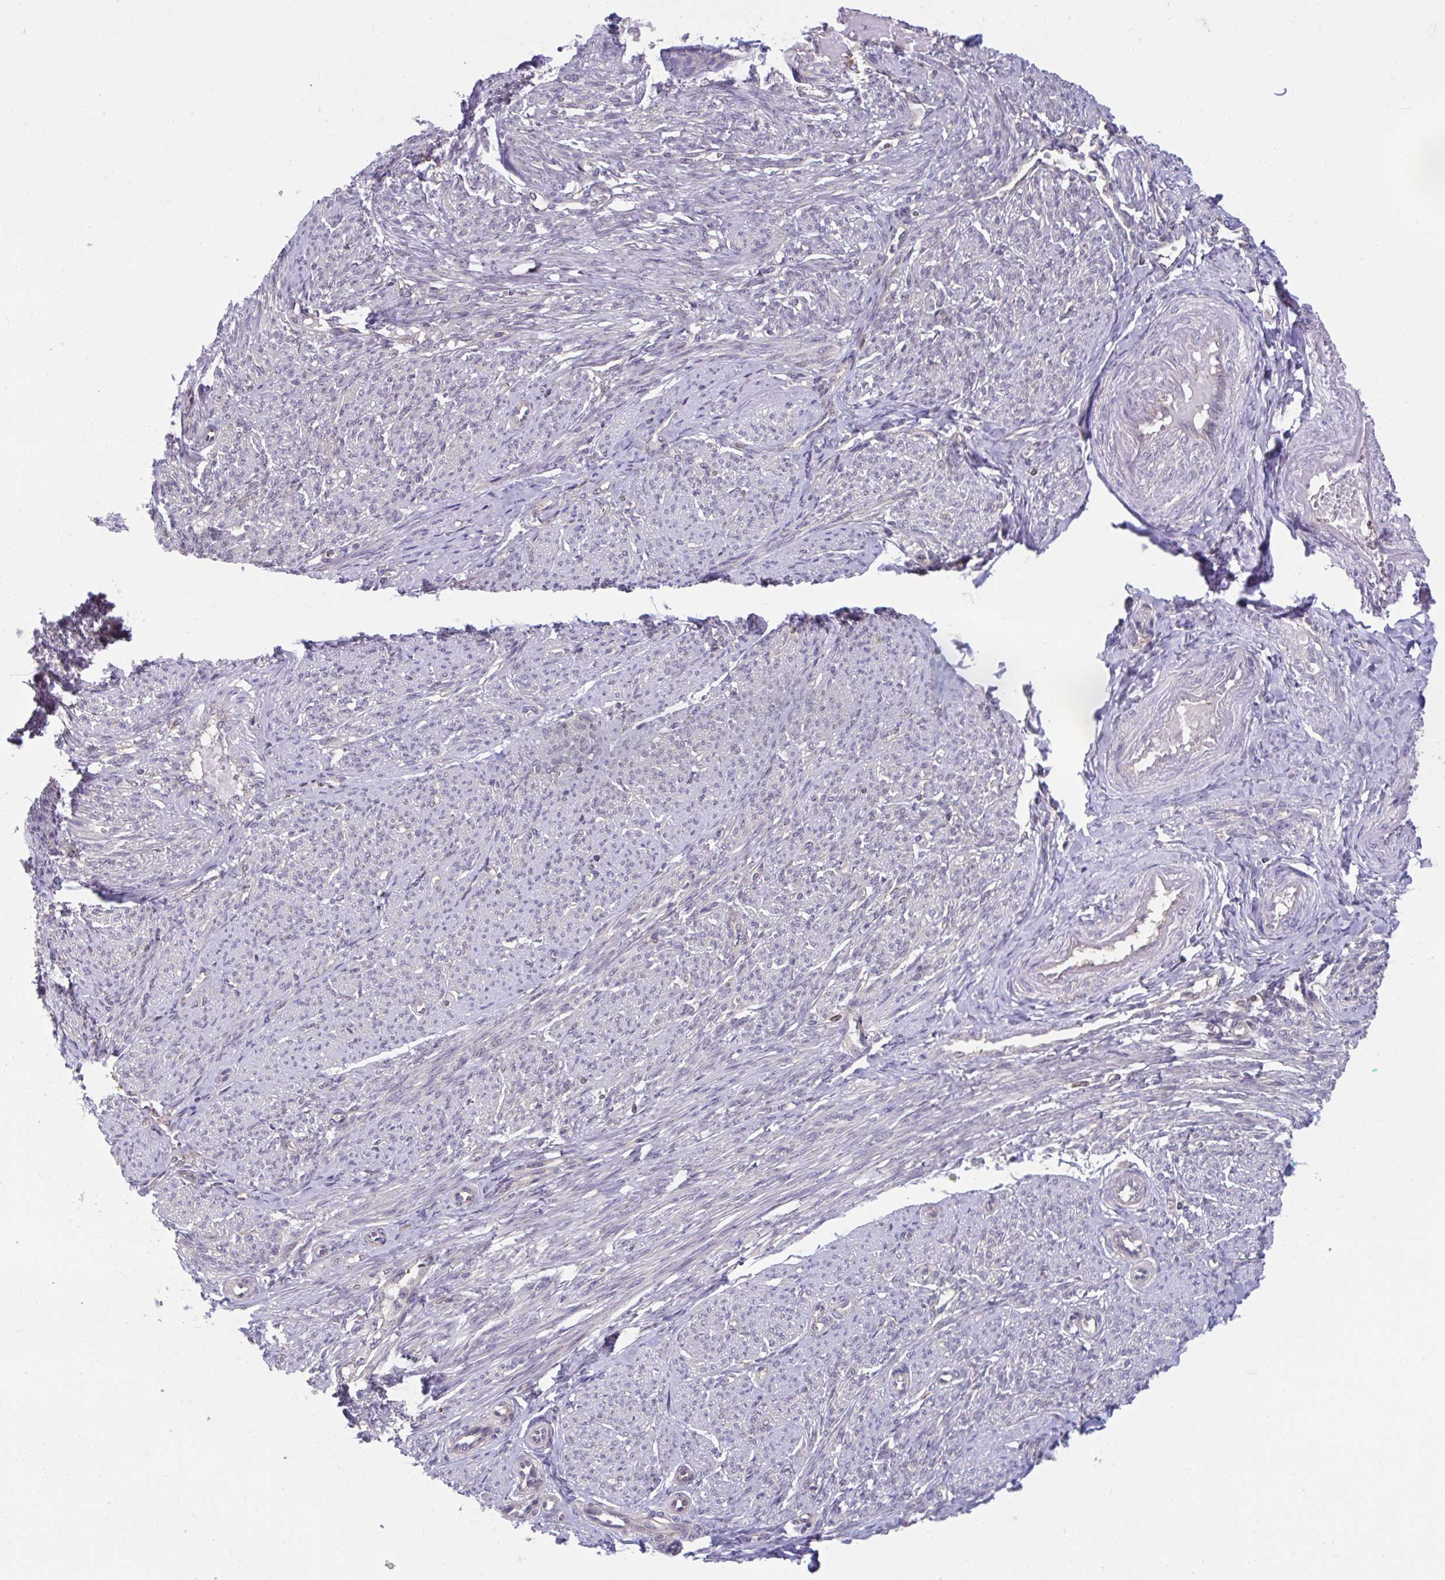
{"staining": {"intensity": "negative", "quantity": "none", "location": "none"}, "tissue": "smooth muscle", "cell_type": "Smooth muscle cells", "image_type": "normal", "snomed": [{"axis": "morphology", "description": "Normal tissue, NOS"}, {"axis": "topography", "description": "Smooth muscle"}], "caption": "There is no significant staining in smooth muscle cells of smooth muscle. Brightfield microscopy of immunohistochemistry stained with DAB (3,3'-diaminobenzidine) (brown) and hematoxylin (blue), captured at high magnification.", "gene": "PCDHB7", "patient": {"sex": "female", "age": 65}}